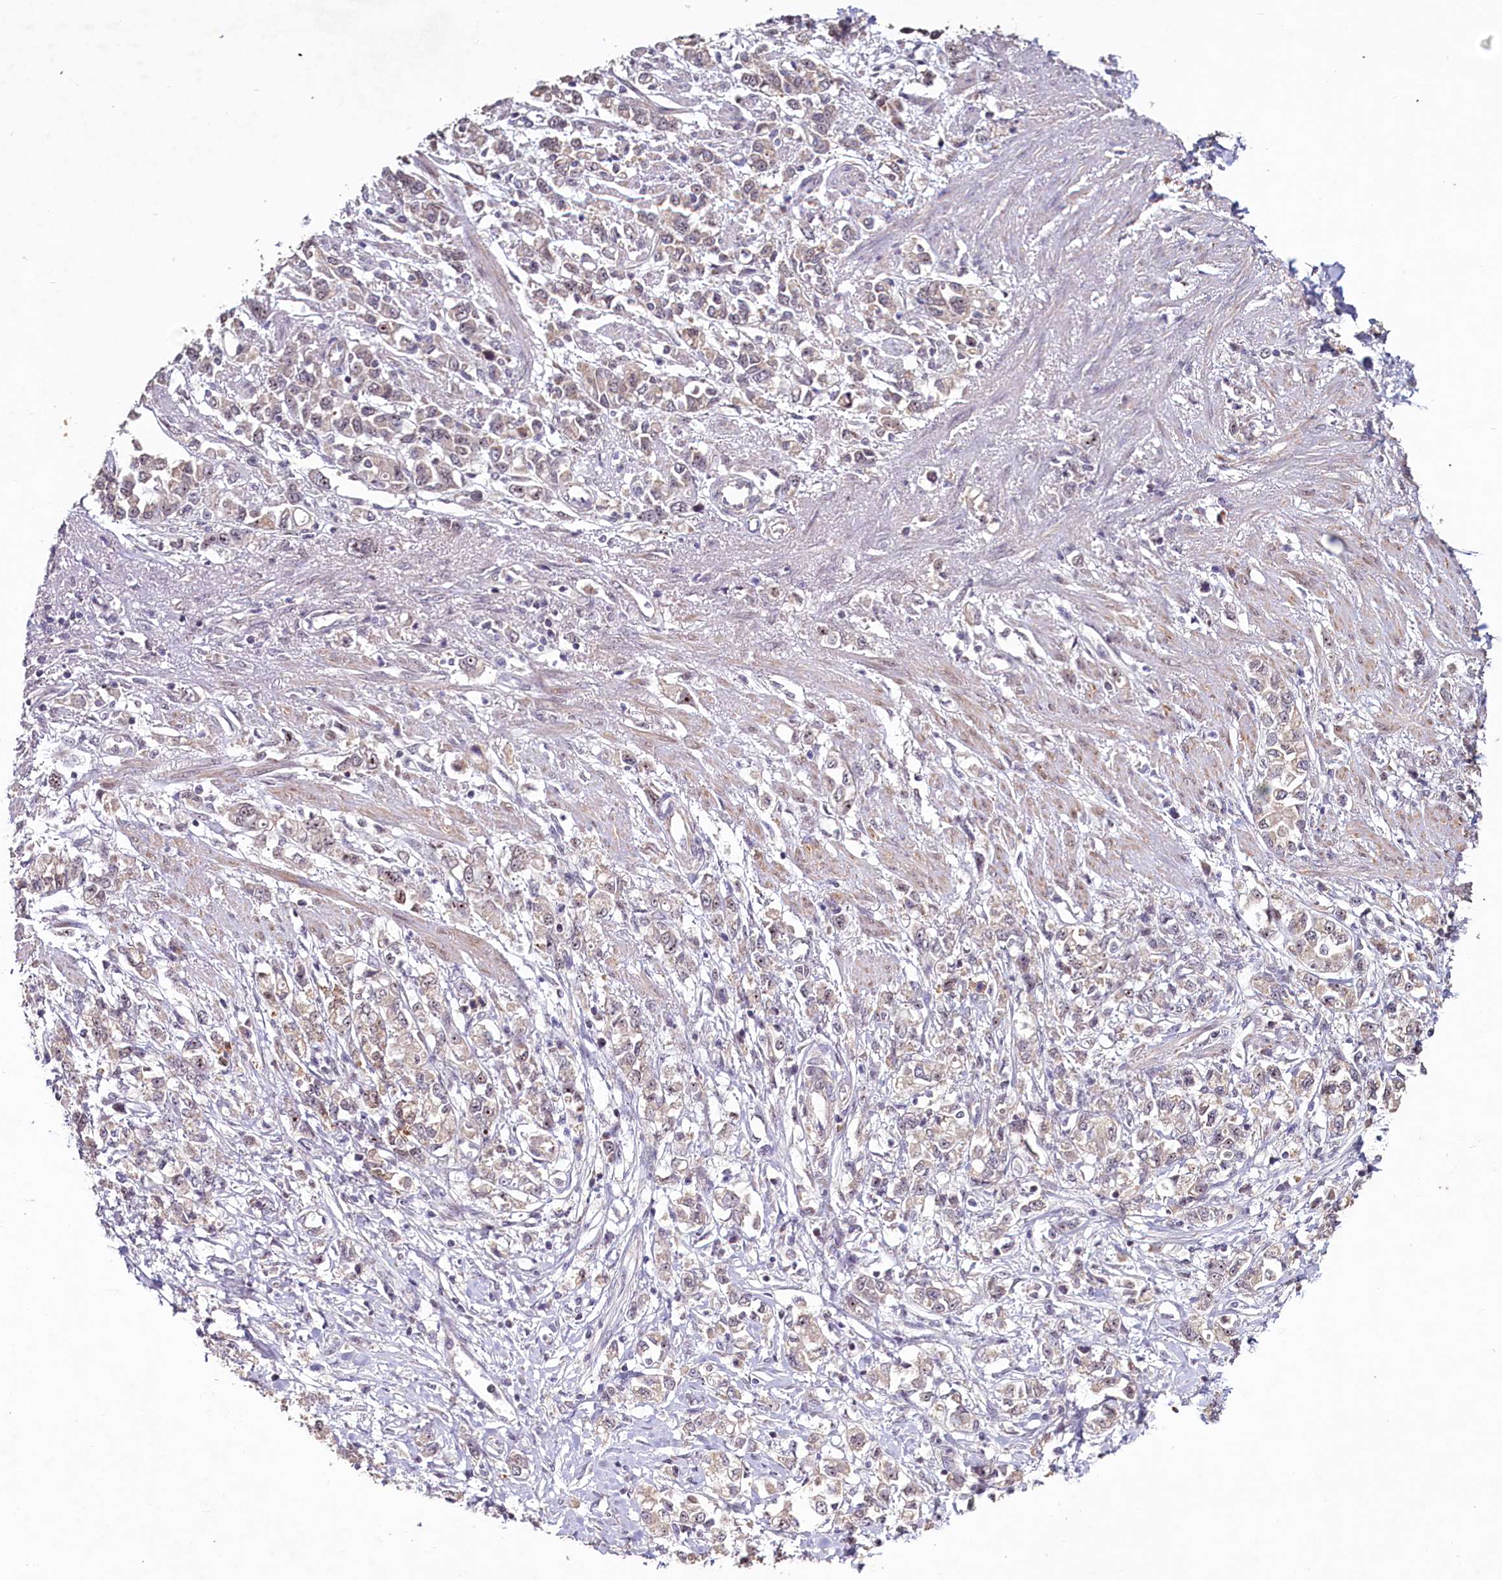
{"staining": {"intensity": "weak", "quantity": "<25%", "location": "cytoplasmic/membranous"}, "tissue": "stomach cancer", "cell_type": "Tumor cells", "image_type": "cancer", "snomed": [{"axis": "morphology", "description": "Adenocarcinoma, NOS"}, {"axis": "topography", "description": "Stomach"}], "caption": "Human stomach cancer (adenocarcinoma) stained for a protein using immunohistochemistry exhibits no staining in tumor cells.", "gene": "PDE6D", "patient": {"sex": "female", "age": 76}}